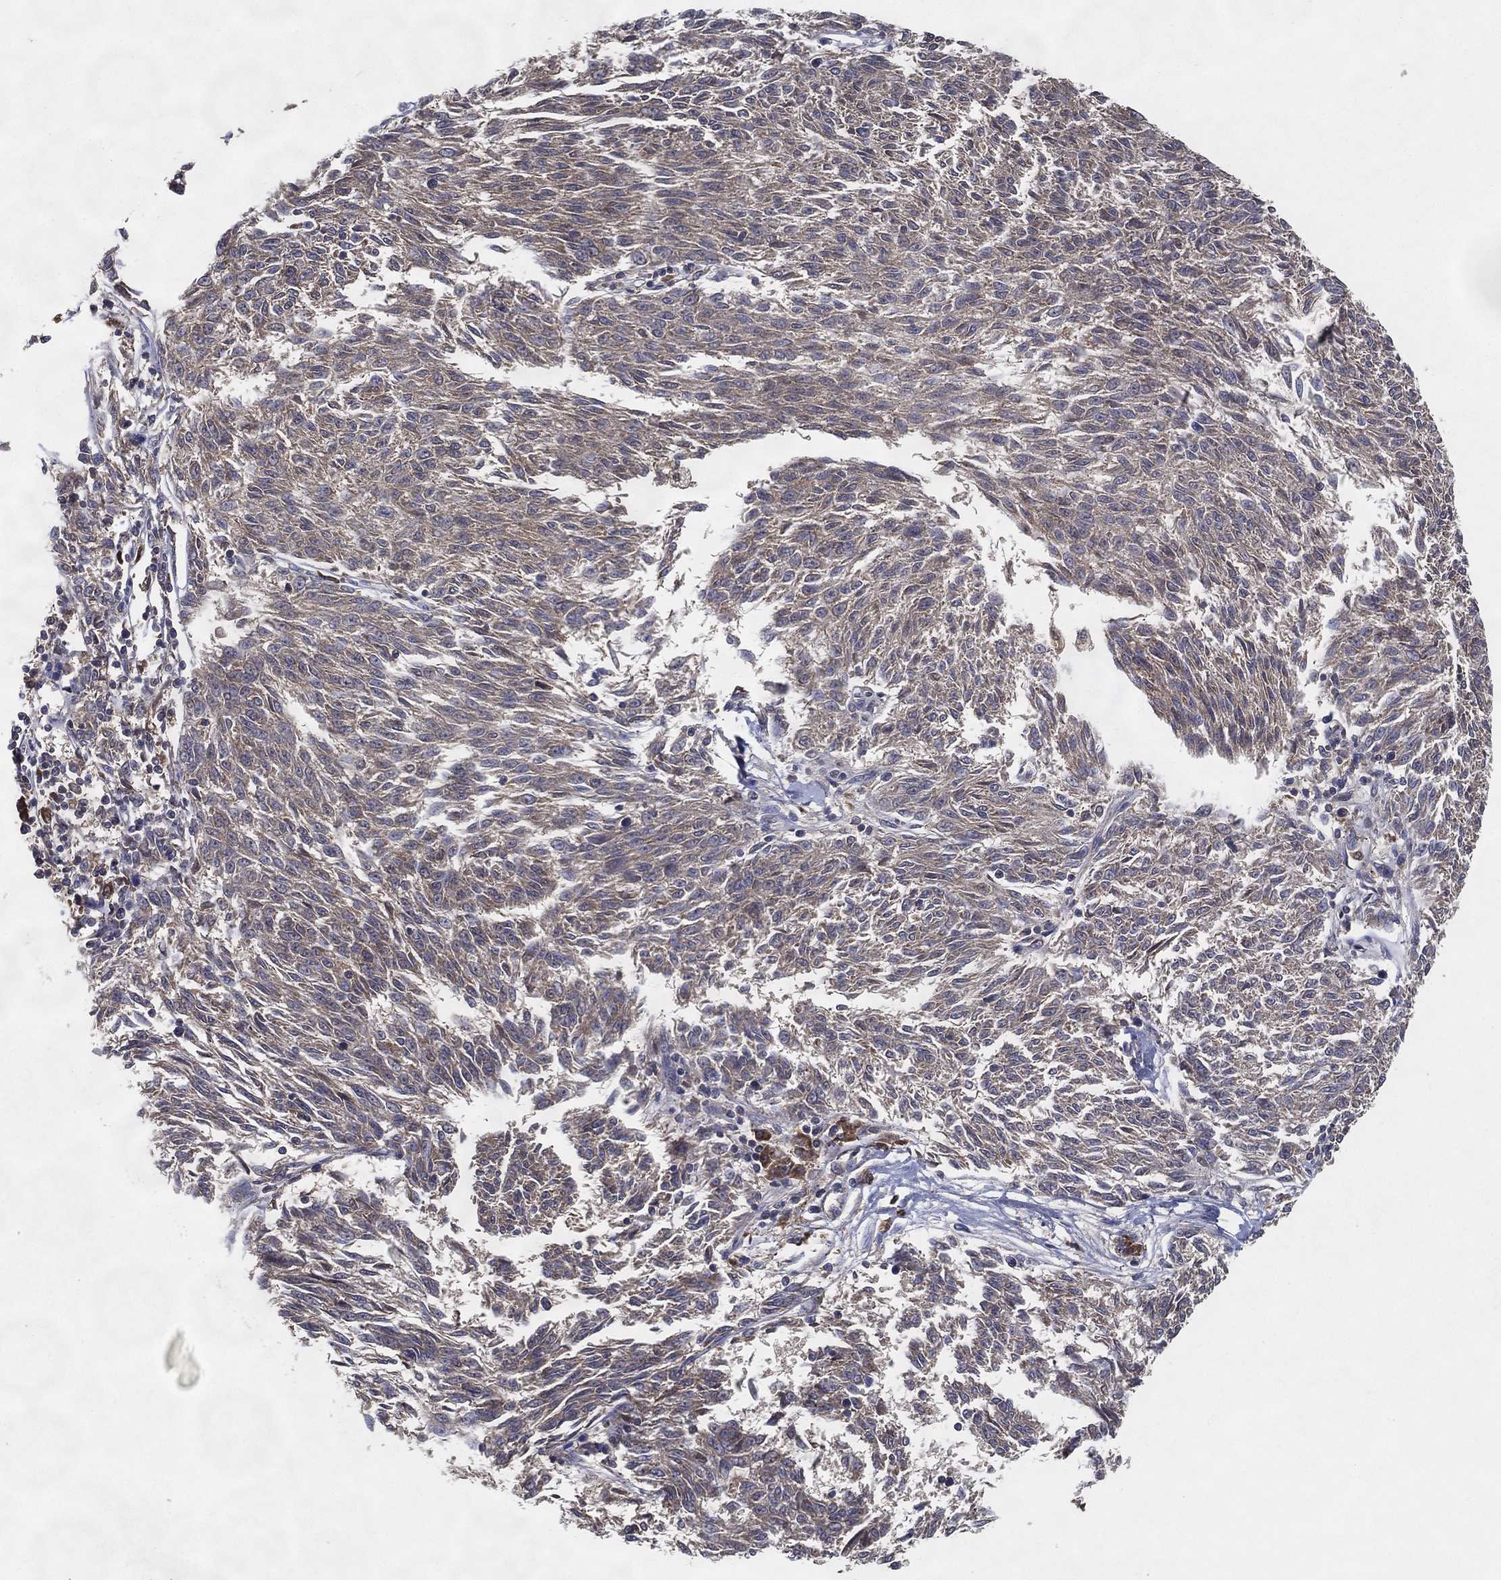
{"staining": {"intensity": "weak", "quantity": "25%-75%", "location": "cytoplasmic/membranous"}, "tissue": "melanoma", "cell_type": "Tumor cells", "image_type": "cancer", "snomed": [{"axis": "morphology", "description": "Malignant melanoma, NOS"}, {"axis": "topography", "description": "Skin"}], "caption": "Weak cytoplasmic/membranous staining for a protein is identified in approximately 25%-75% of tumor cells of malignant melanoma using immunohistochemistry (IHC).", "gene": "MT-ND1", "patient": {"sex": "female", "age": 72}}